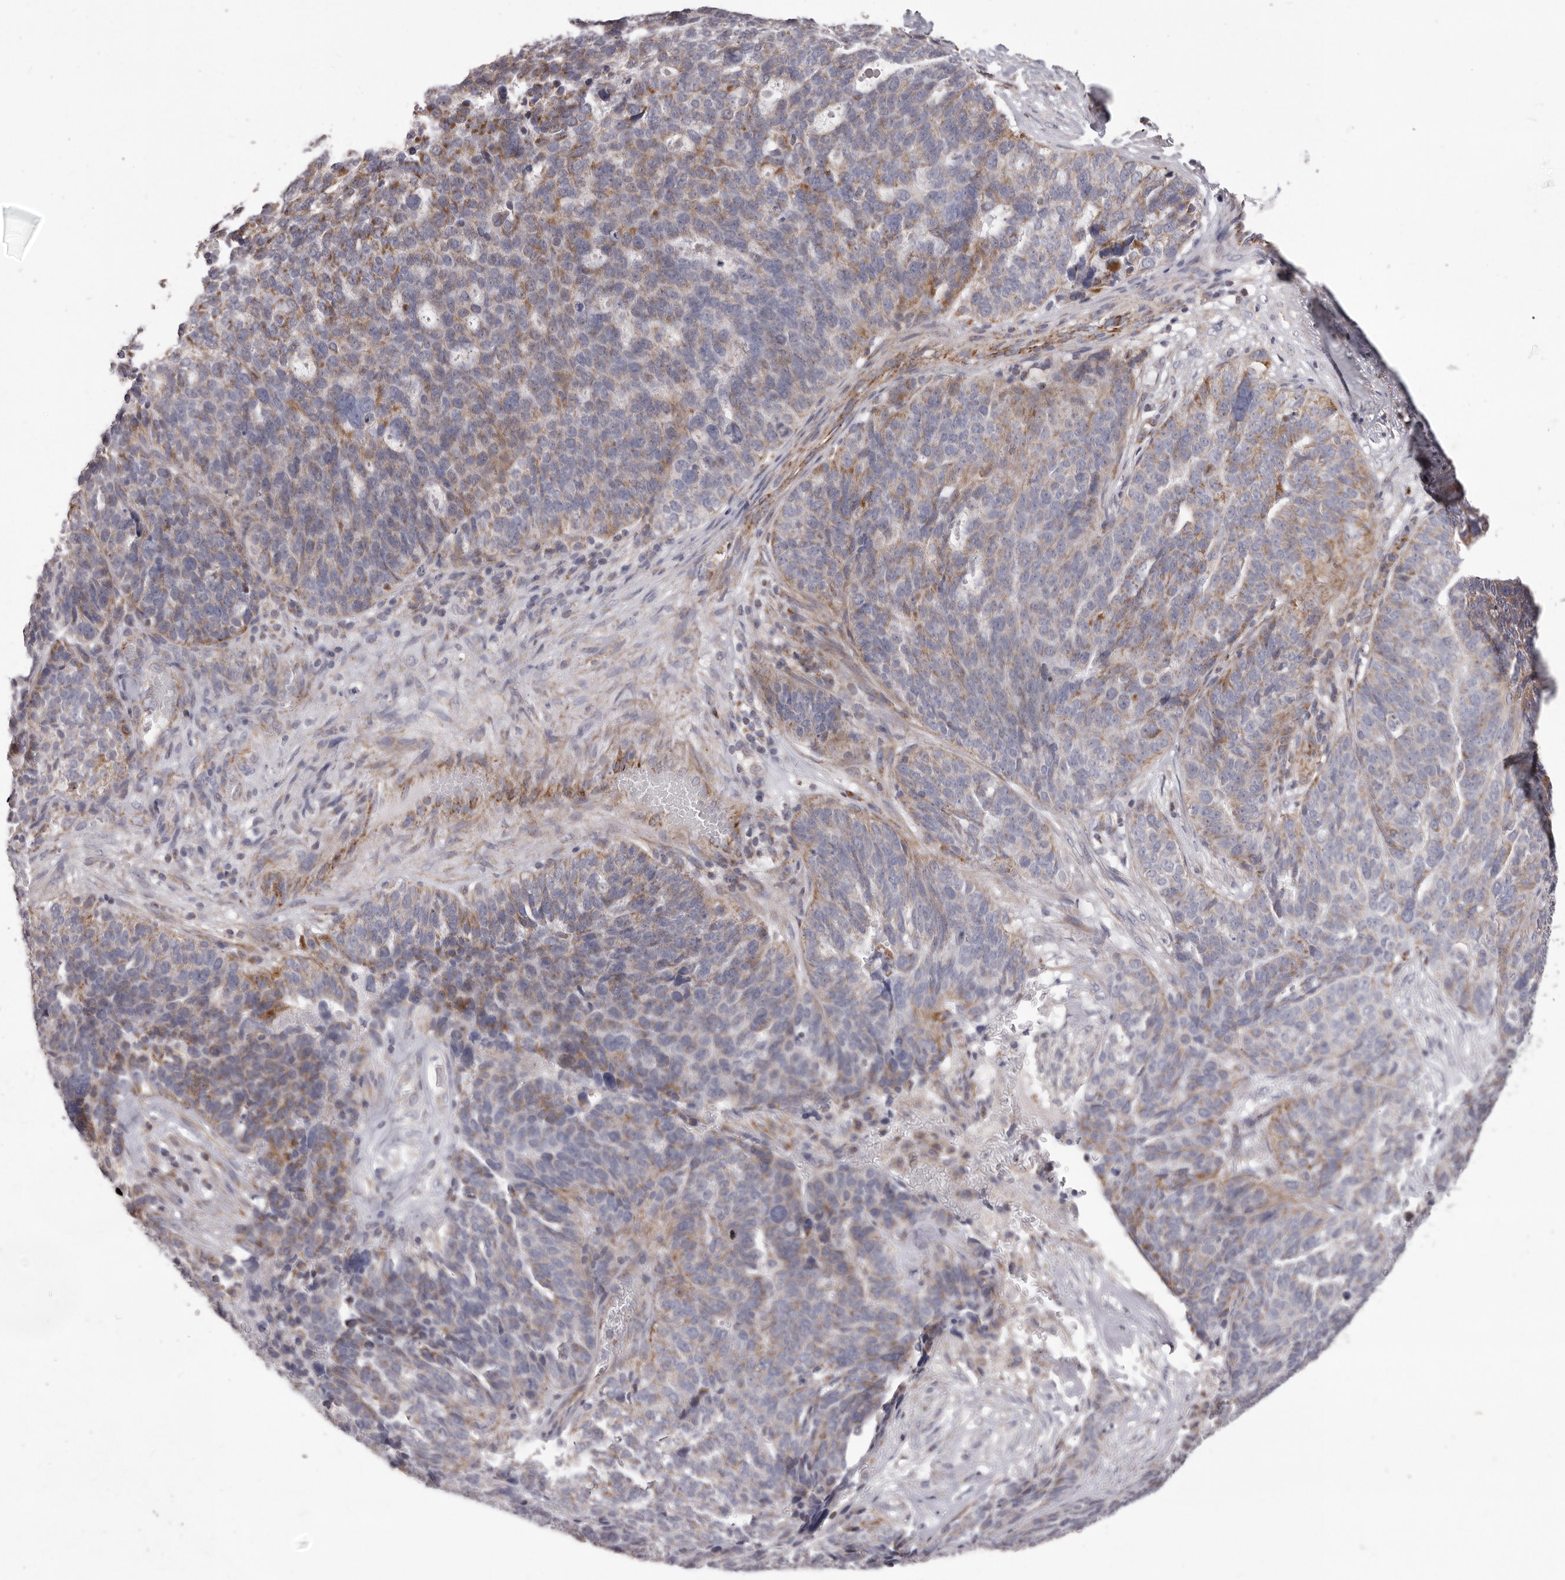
{"staining": {"intensity": "moderate", "quantity": "<25%", "location": "cytoplasmic/membranous"}, "tissue": "ovarian cancer", "cell_type": "Tumor cells", "image_type": "cancer", "snomed": [{"axis": "morphology", "description": "Cystadenocarcinoma, serous, NOS"}, {"axis": "topography", "description": "Ovary"}], "caption": "DAB immunohistochemical staining of ovarian cancer (serous cystadenocarcinoma) demonstrates moderate cytoplasmic/membranous protein expression in approximately <25% of tumor cells.", "gene": "PRMT2", "patient": {"sex": "female", "age": 59}}